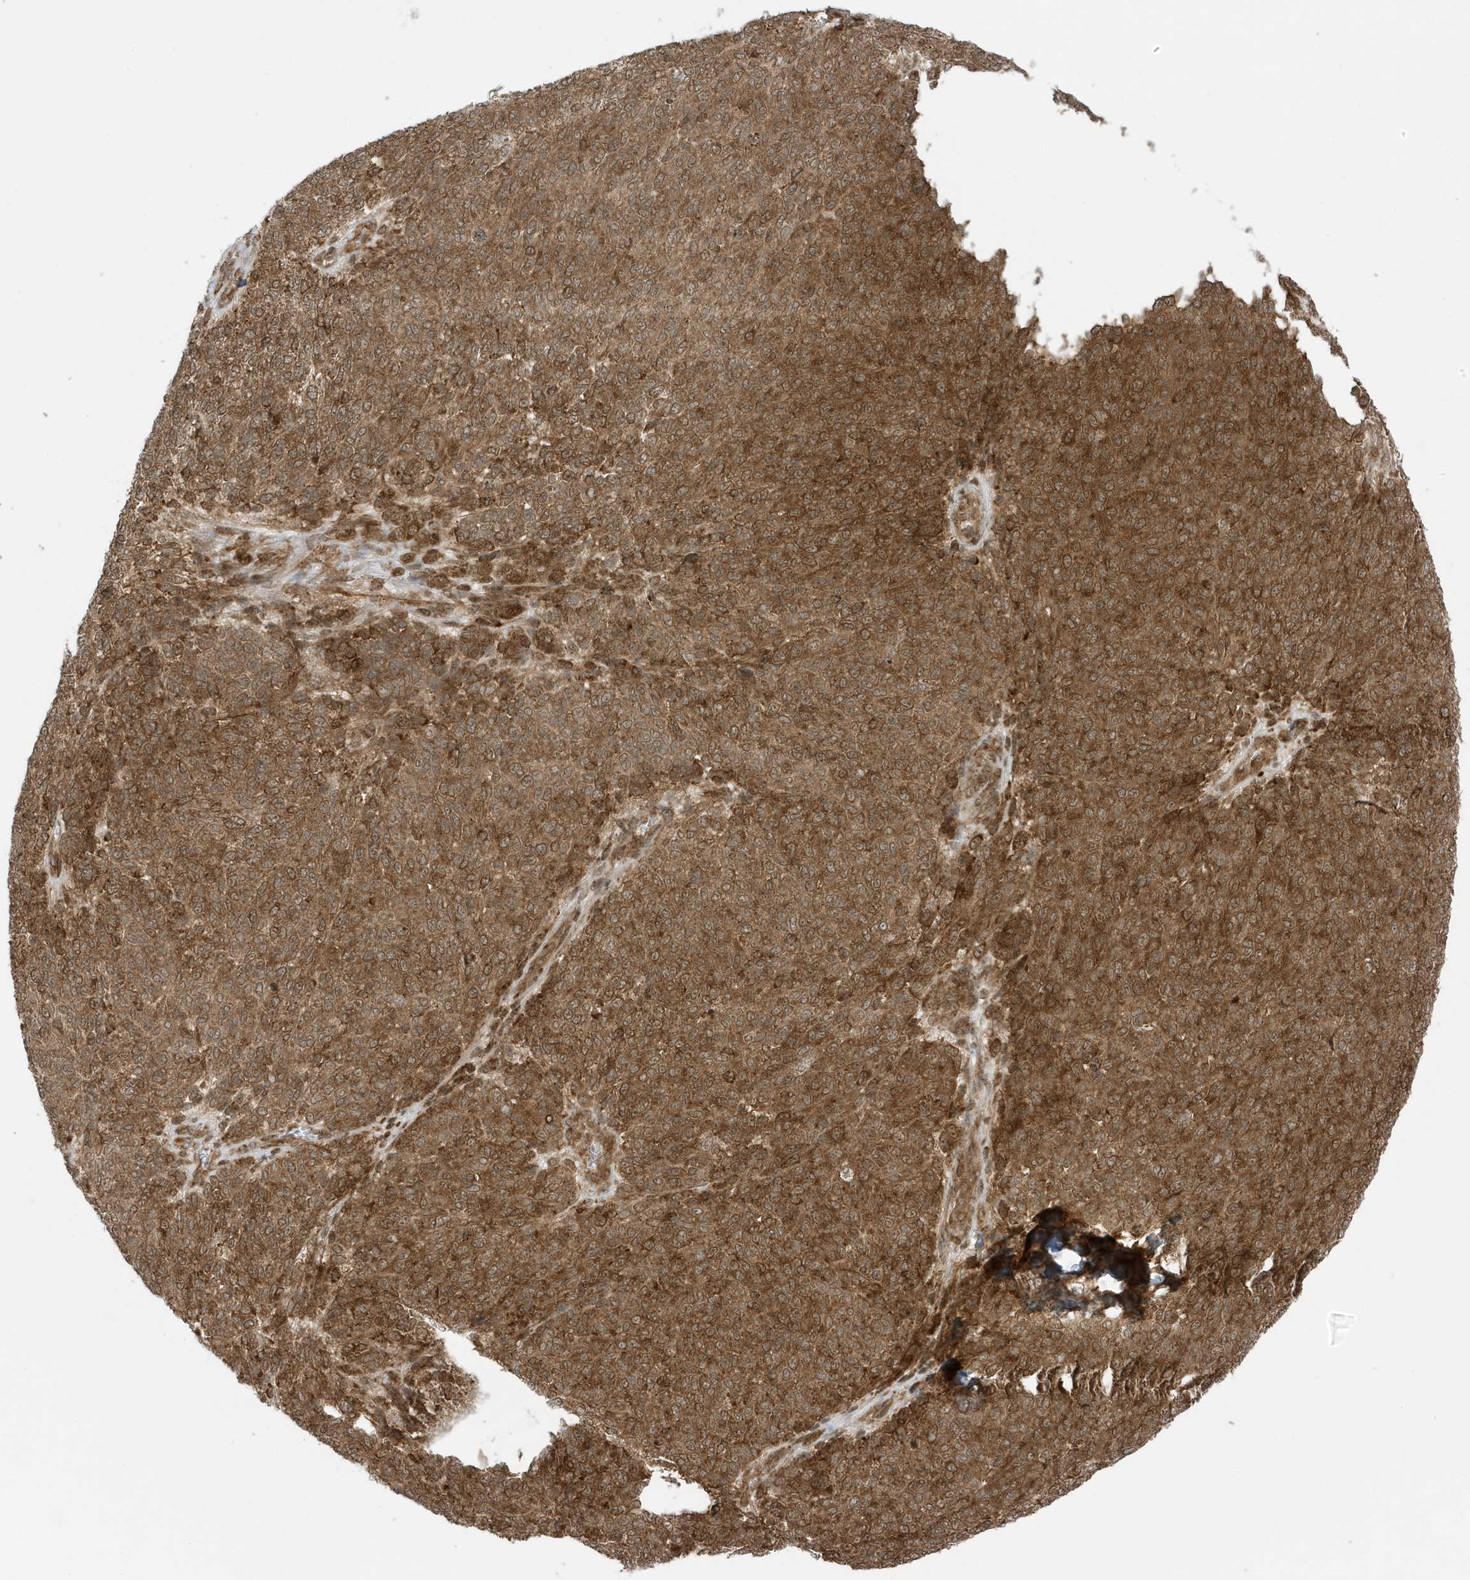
{"staining": {"intensity": "strong", "quantity": ">75%", "location": "cytoplasmic/membranous"}, "tissue": "melanoma", "cell_type": "Tumor cells", "image_type": "cancer", "snomed": [{"axis": "morphology", "description": "Malignant melanoma, NOS"}, {"axis": "topography", "description": "Skin"}], "caption": "The image exhibits a brown stain indicating the presence of a protein in the cytoplasmic/membranous of tumor cells in malignant melanoma. (Brightfield microscopy of DAB IHC at high magnification).", "gene": "DHX36", "patient": {"sex": "male", "age": 73}}